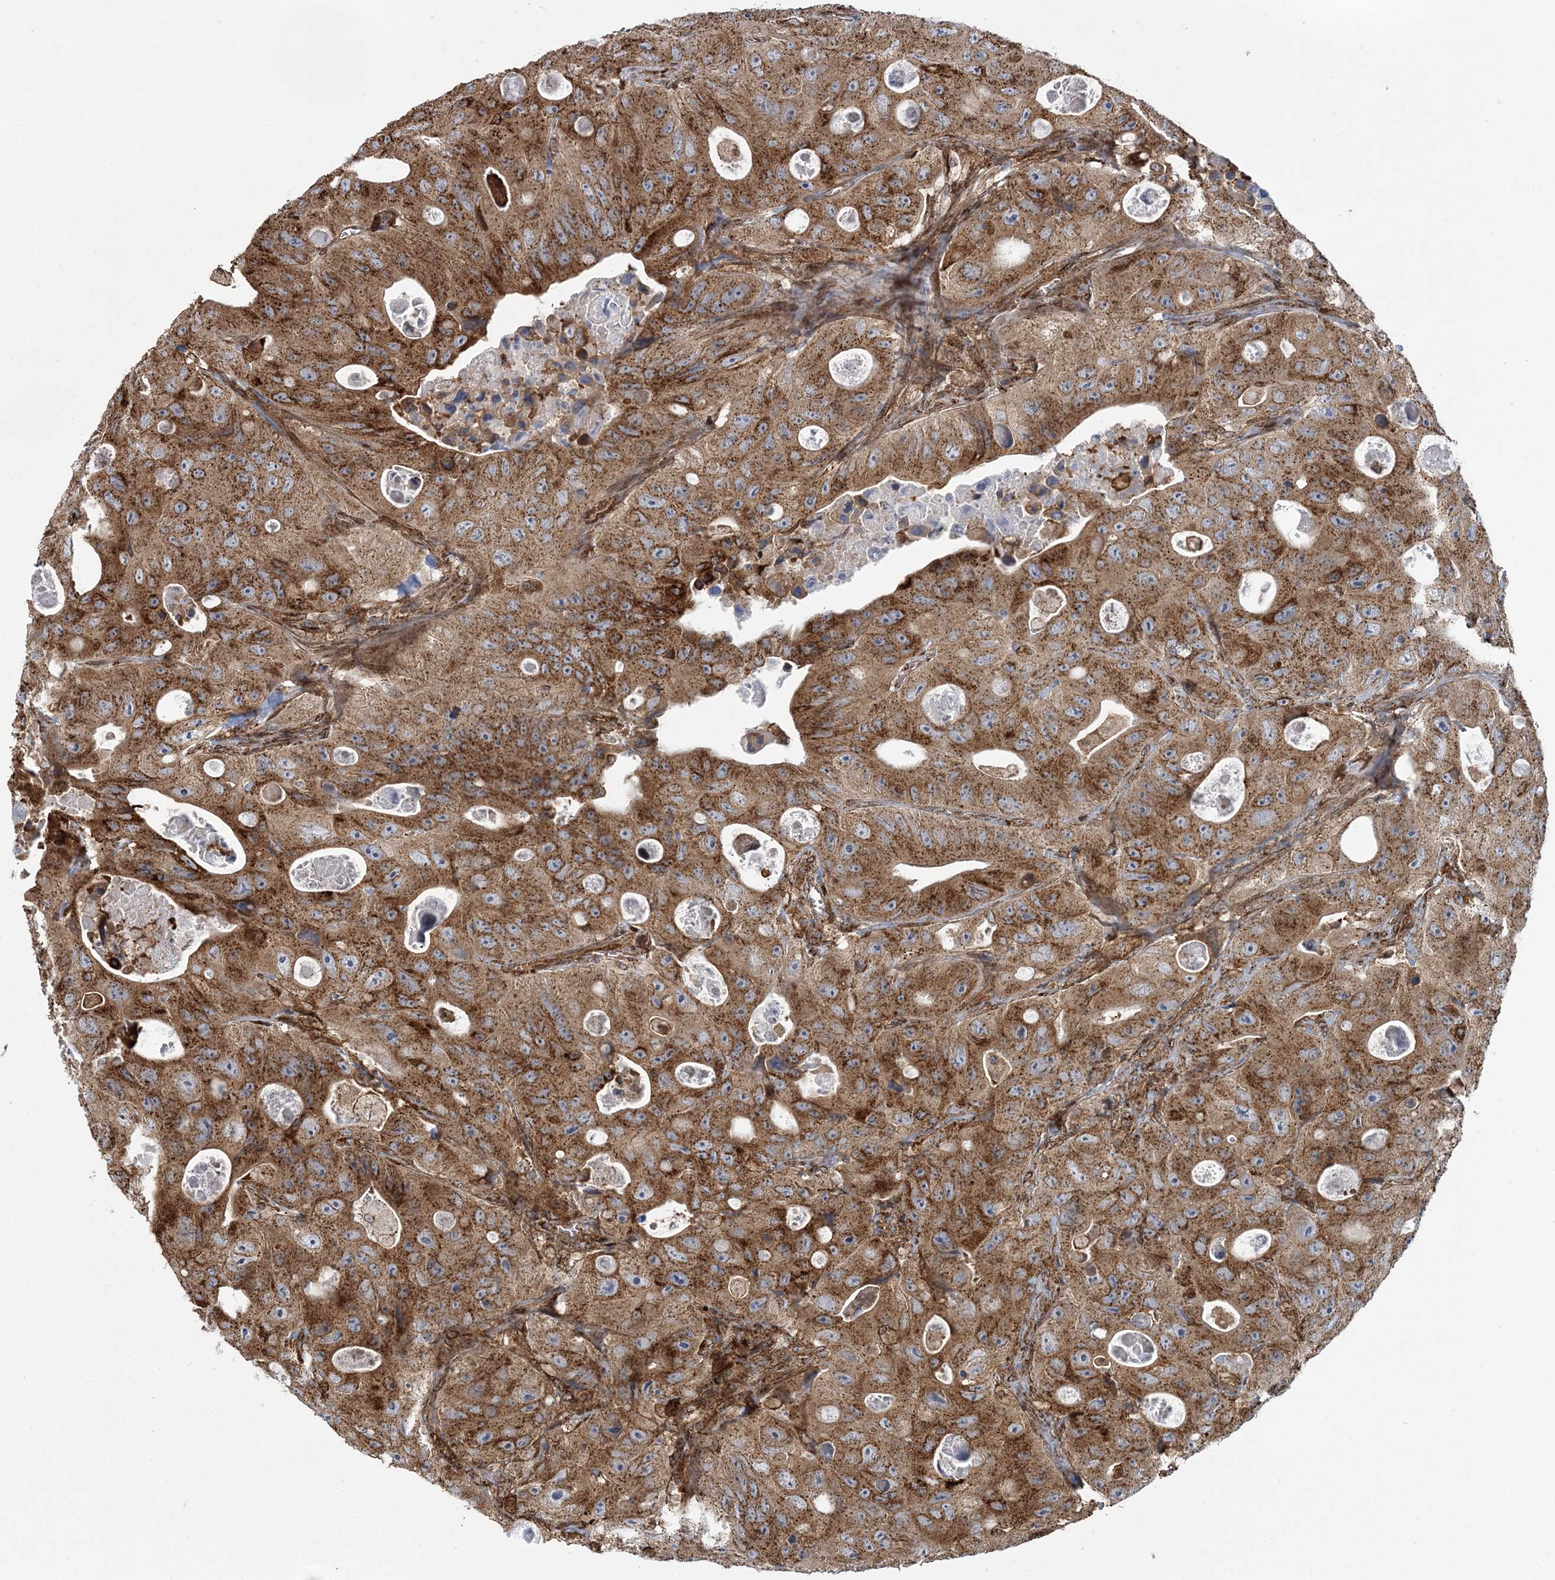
{"staining": {"intensity": "moderate", "quantity": ">75%", "location": "cytoplasmic/membranous"}, "tissue": "colorectal cancer", "cell_type": "Tumor cells", "image_type": "cancer", "snomed": [{"axis": "morphology", "description": "Adenocarcinoma, NOS"}, {"axis": "topography", "description": "Colon"}], "caption": "A histopathology image of colorectal cancer stained for a protein reveals moderate cytoplasmic/membranous brown staining in tumor cells.", "gene": "TRAF3IP2", "patient": {"sex": "female", "age": 46}}